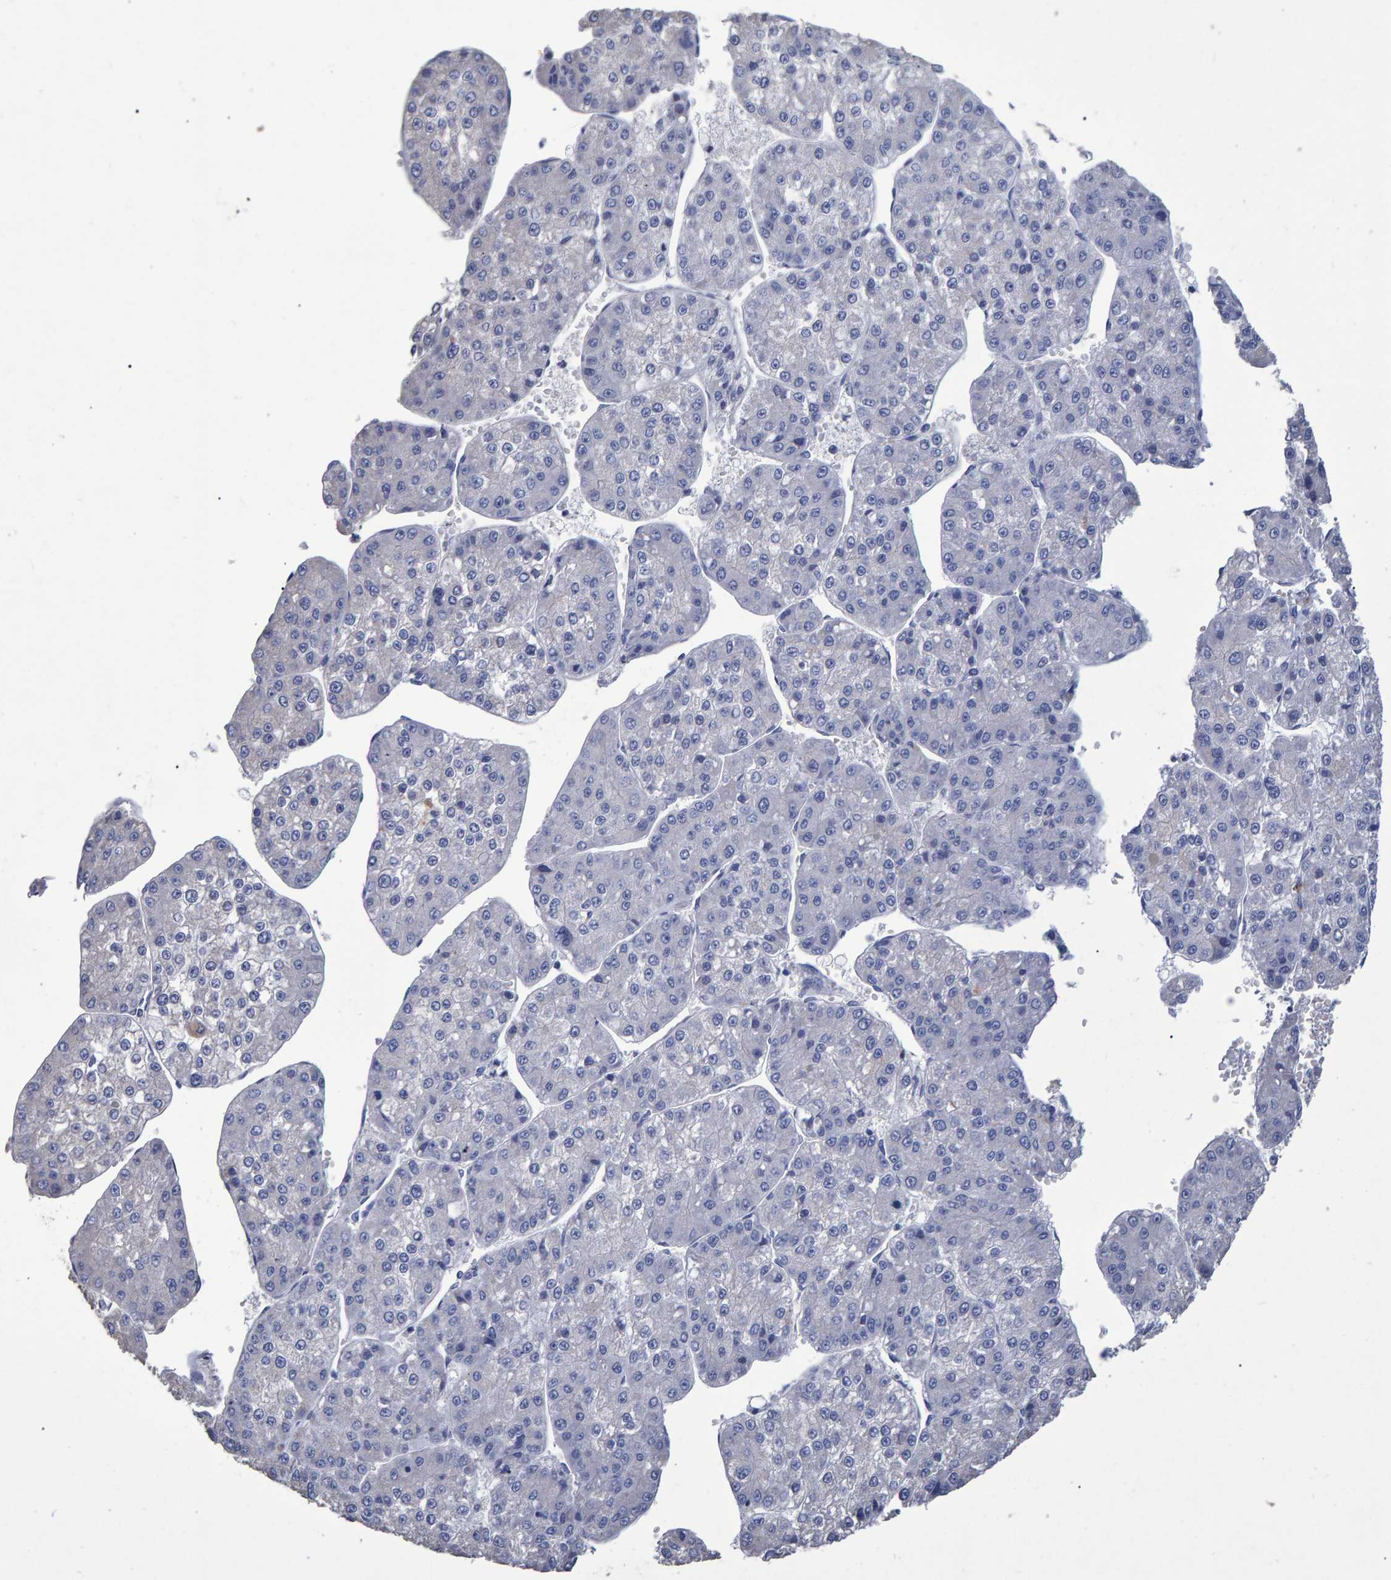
{"staining": {"intensity": "negative", "quantity": "none", "location": "none"}, "tissue": "liver cancer", "cell_type": "Tumor cells", "image_type": "cancer", "snomed": [{"axis": "morphology", "description": "Carcinoma, Hepatocellular, NOS"}, {"axis": "topography", "description": "Liver"}], "caption": "A histopathology image of human liver cancer is negative for staining in tumor cells. (DAB IHC, high magnification).", "gene": "HEMGN", "patient": {"sex": "female", "age": 73}}